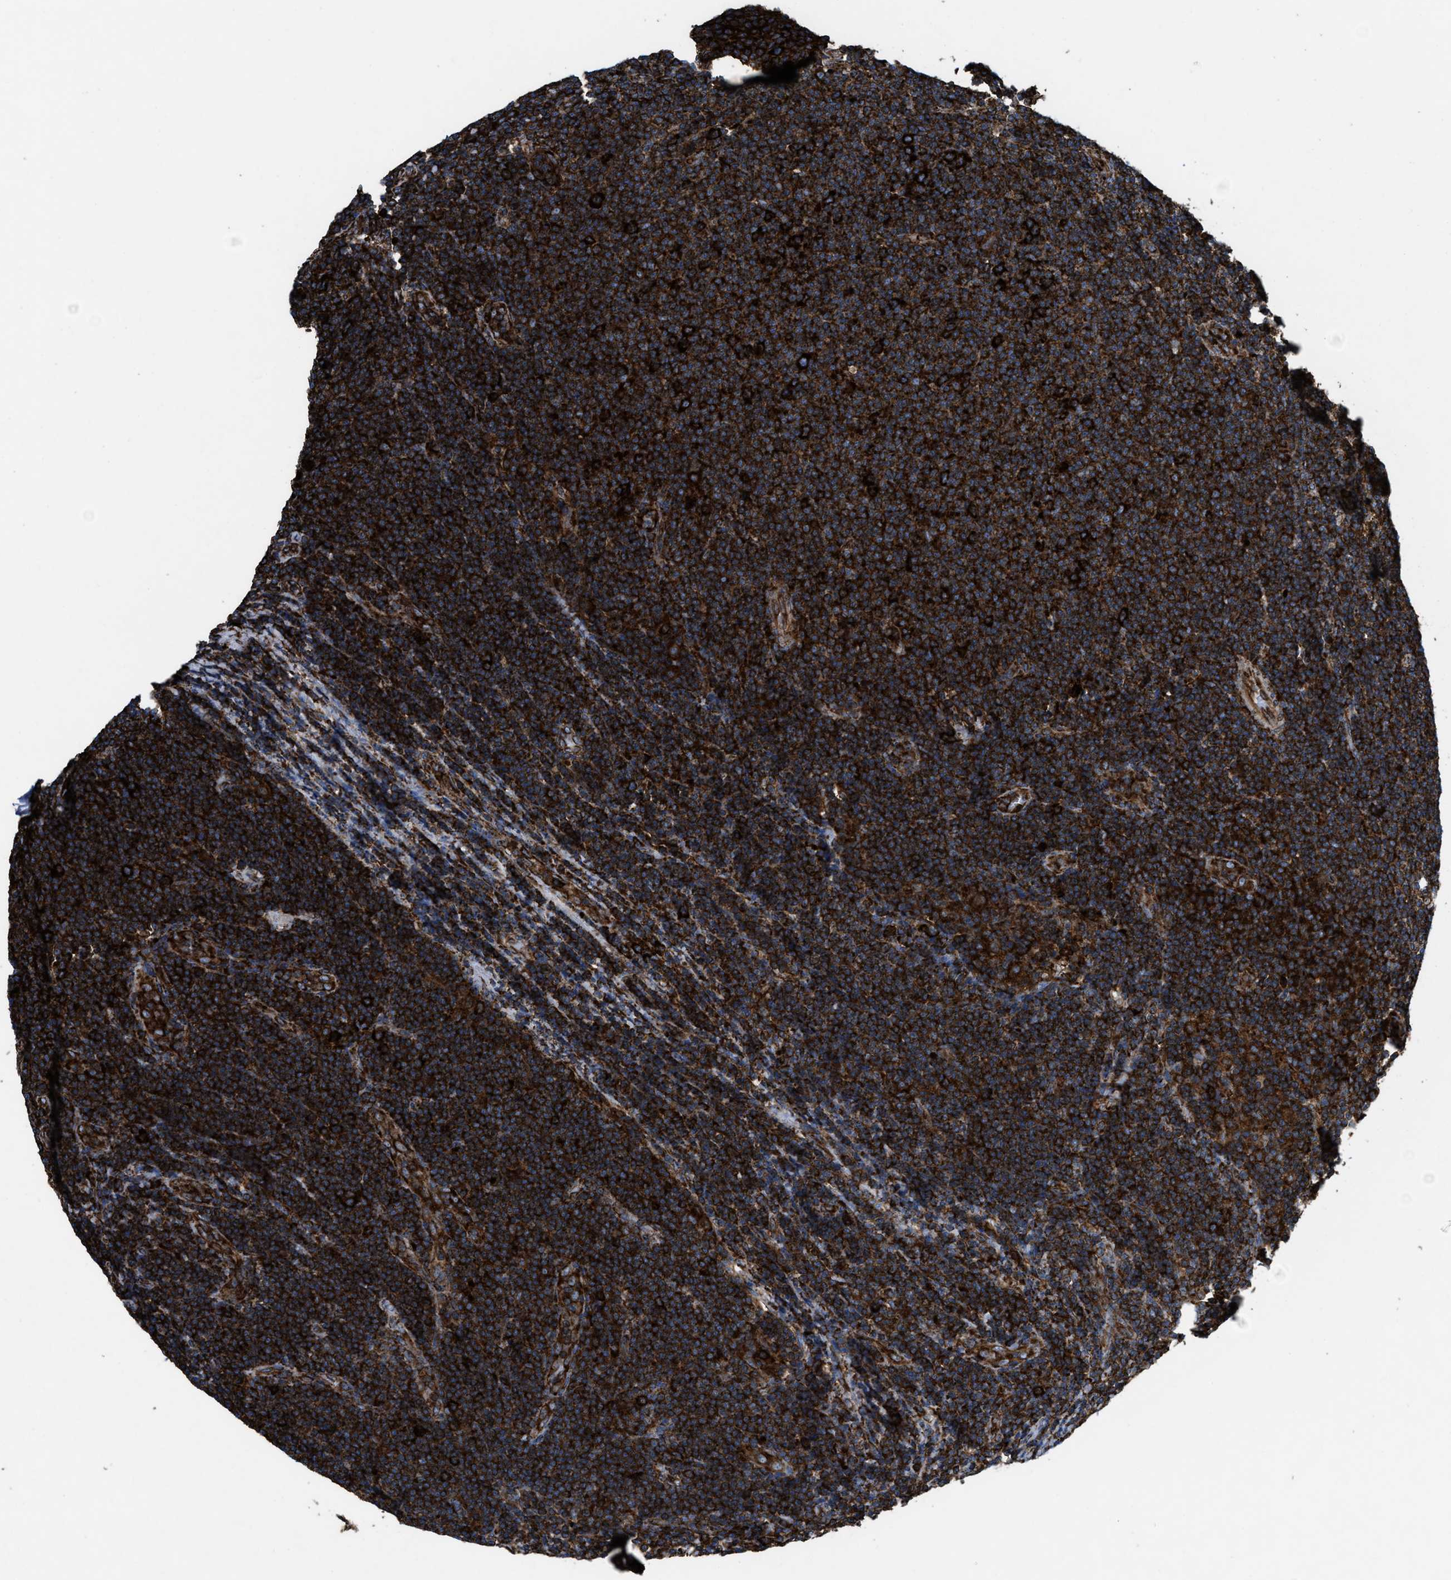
{"staining": {"intensity": "strong", "quantity": ">75%", "location": "cytoplasmic/membranous"}, "tissue": "lymphoma", "cell_type": "Tumor cells", "image_type": "cancer", "snomed": [{"axis": "morphology", "description": "Malignant lymphoma, non-Hodgkin's type, Low grade"}, {"axis": "topography", "description": "Lymph node"}], "caption": "Protein staining of low-grade malignant lymphoma, non-Hodgkin's type tissue reveals strong cytoplasmic/membranous positivity in about >75% of tumor cells. The staining is performed using DAB brown chromogen to label protein expression. The nuclei are counter-stained blue using hematoxylin.", "gene": "CAPRIN1", "patient": {"sex": "male", "age": 66}}